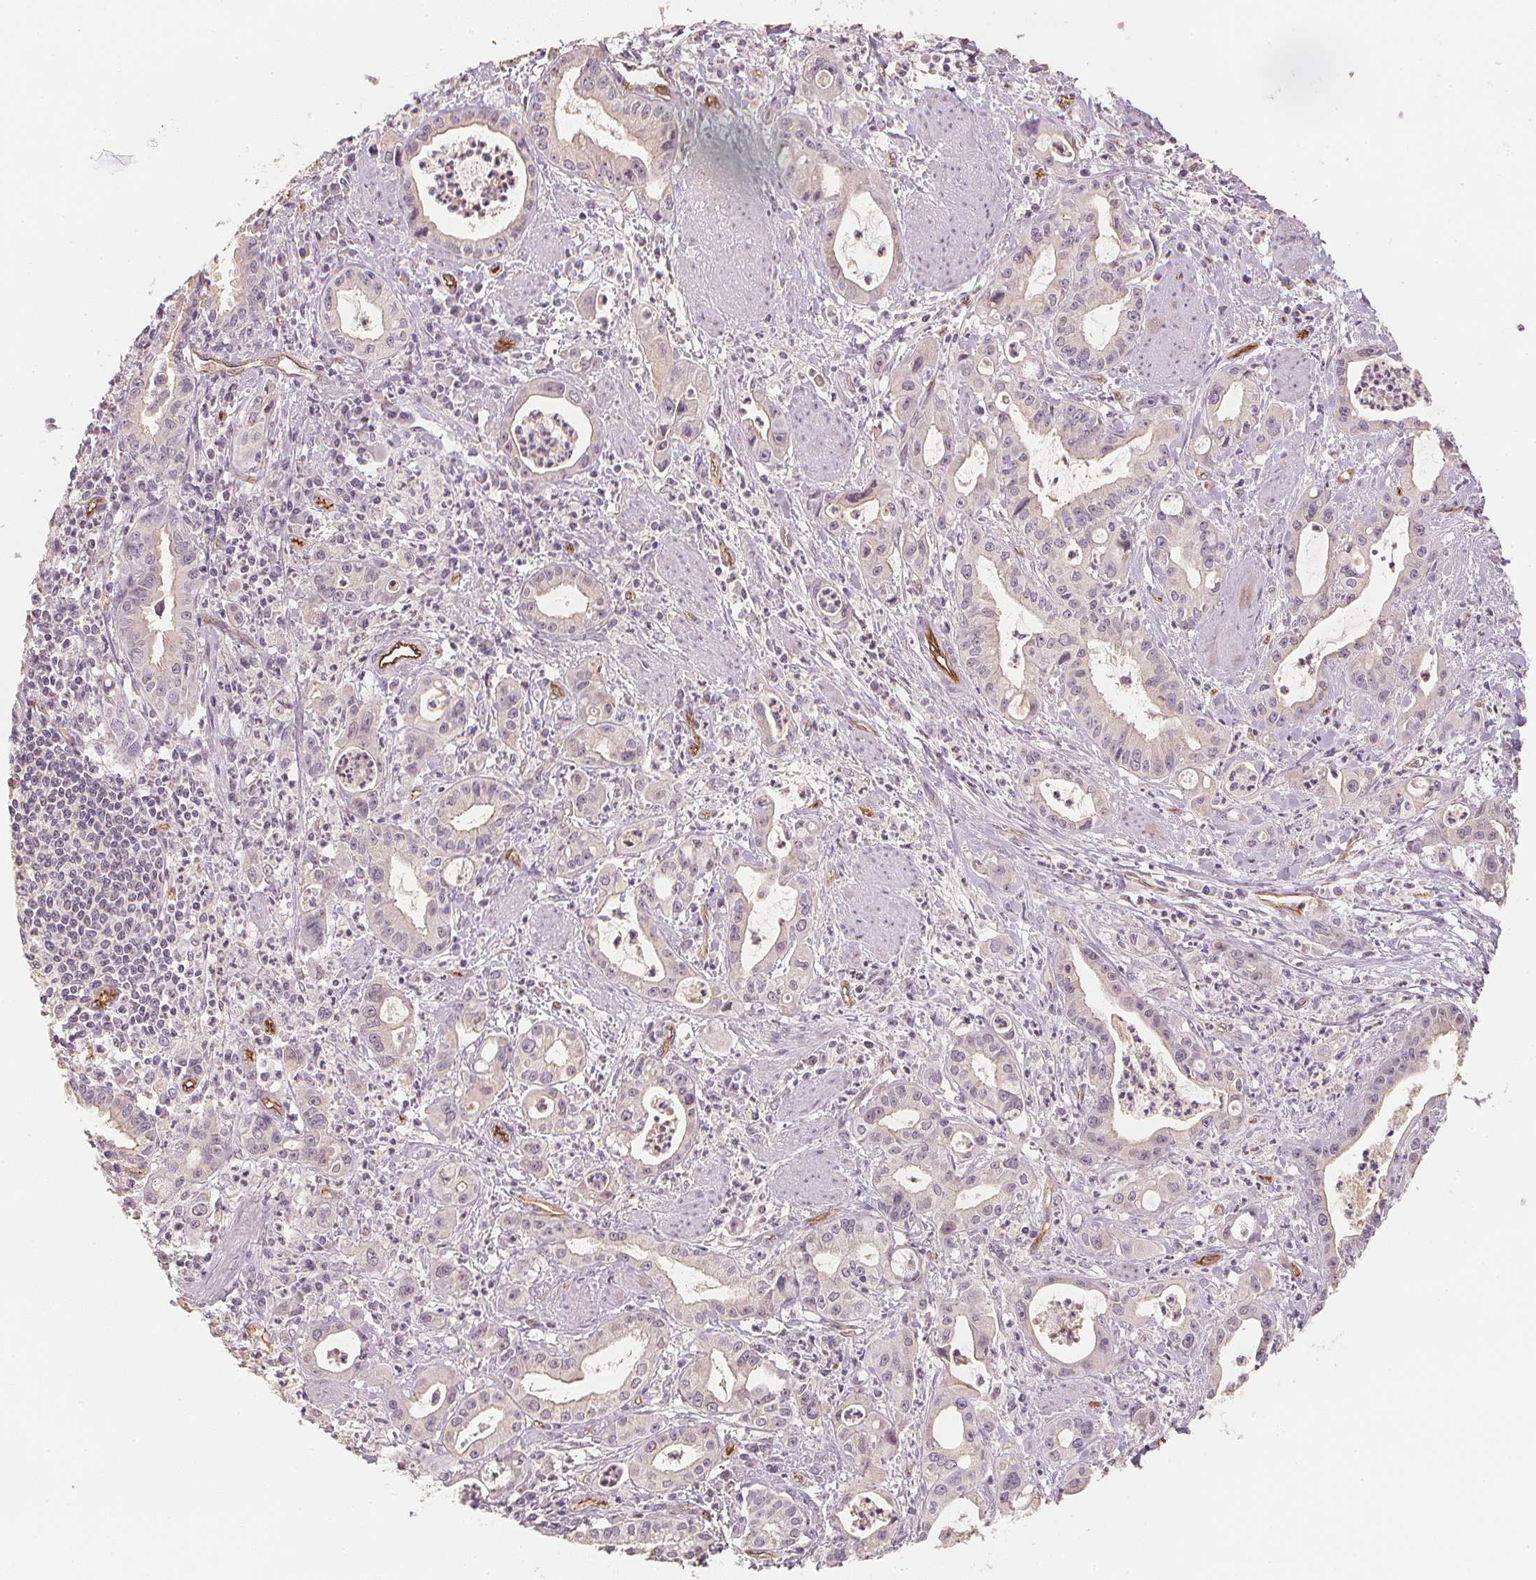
{"staining": {"intensity": "negative", "quantity": "none", "location": "none"}, "tissue": "pancreatic cancer", "cell_type": "Tumor cells", "image_type": "cancer", "snomed": [{"axis": "morphology", "description": "Adenocarcinoma, NOS"}, {"axis": "topography", "description": "Pancreas"}], "caption": "DAB immunohistochemical staining of adenocarcinoma (pancreatic) demonstrates no significant staining in tumor cells. The staining was performed using DAB (3,3'-diaminobenzidine) to visualize the protein expression in brown, while the nuclei were stained in blue with hematoxylin (Magnification: 20x).", "gene": "CIB1", "patient": {"sex": "male", "age": 72}}